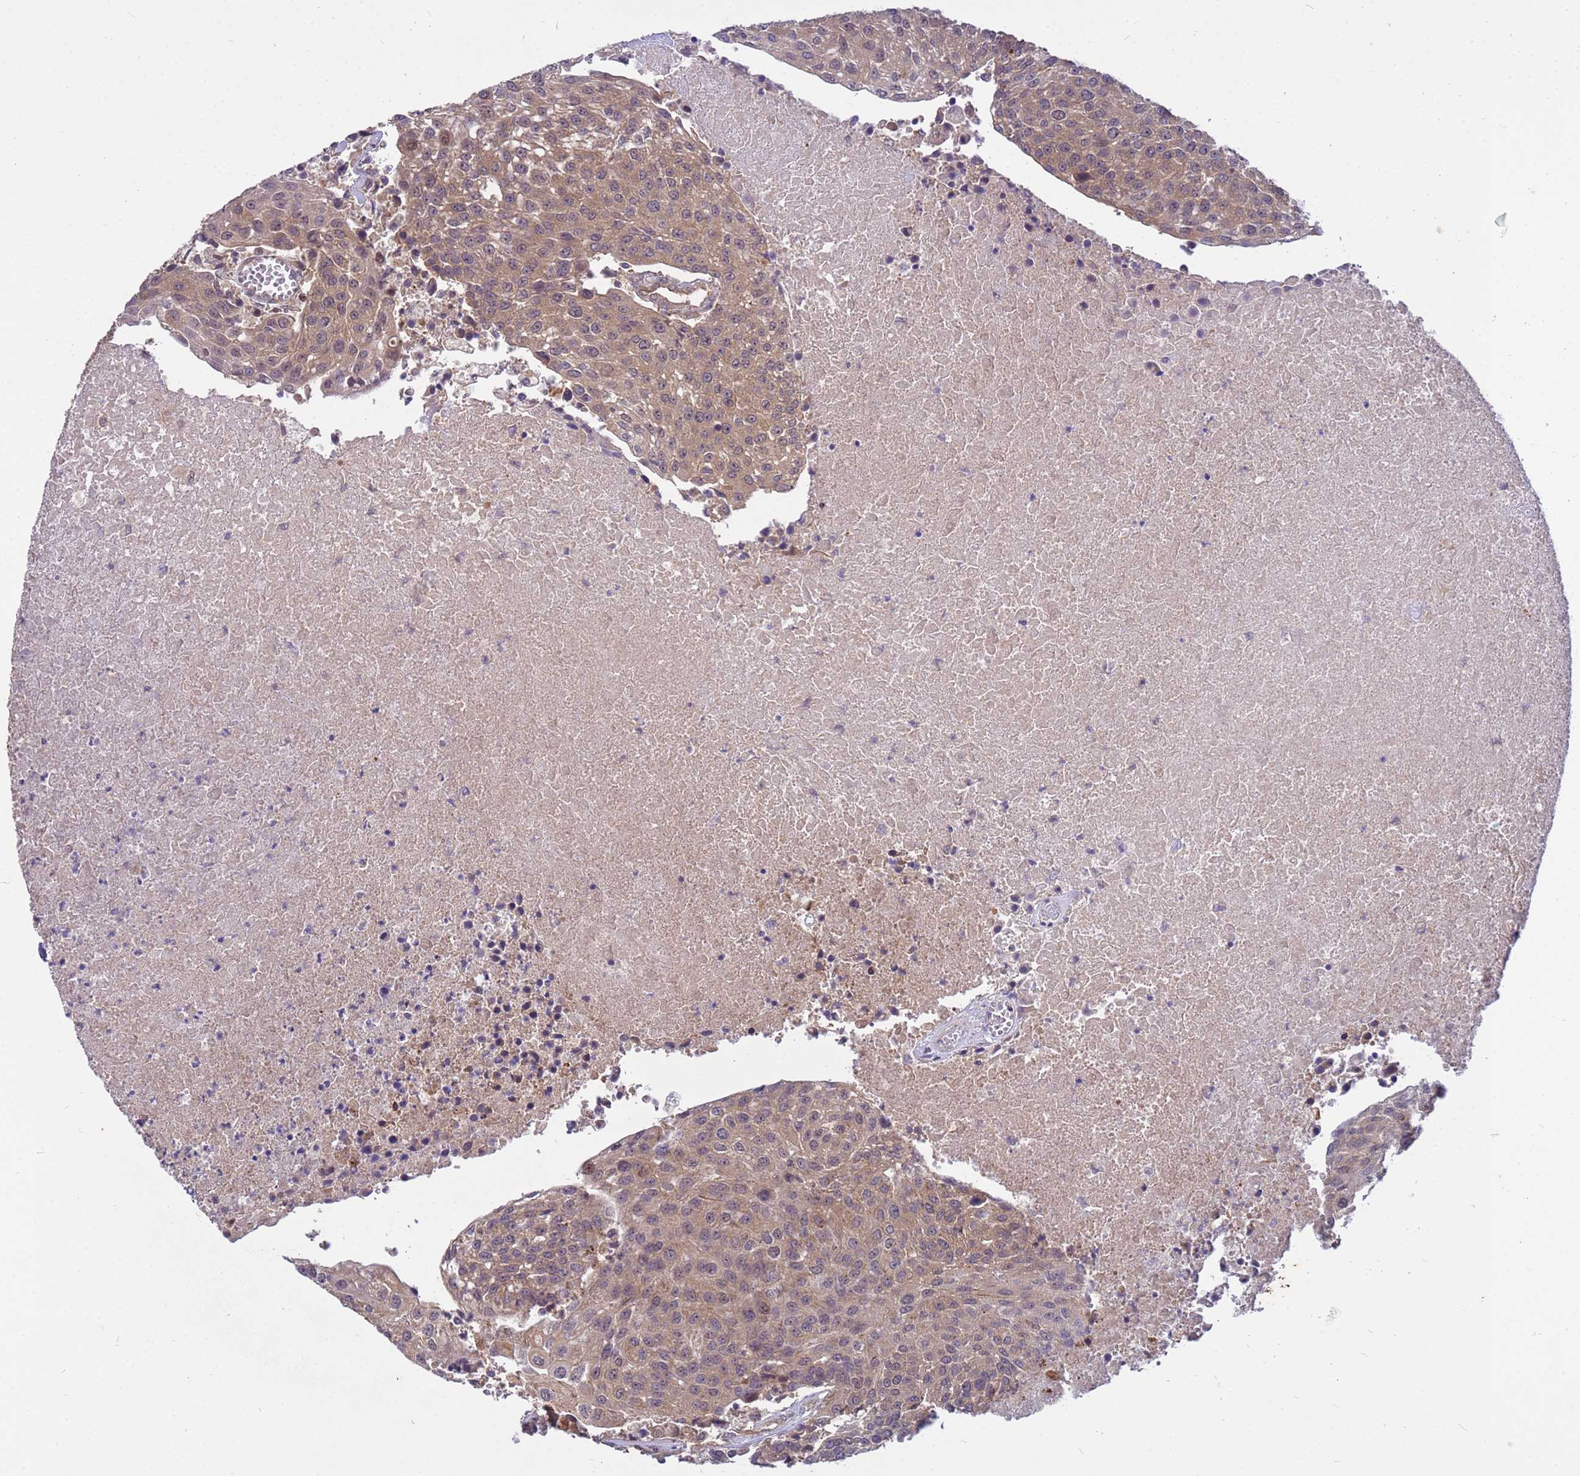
{"staining": {"intensity": "moderate", "quantity": ">75%", "location": "cytoplasmic/membranous"}, "tissue": "urothelial cancer", "cell_type": "Tumor cells", "image_type": "cancer", "snomed": [{"axis": "morphology", "description": "Urothelial carcinoma, High grade"}, {"axis": "topography", "description": "Urinary bladder"}], "caption": "A histopathology image of human urothelial cancer stained for a protein exhibits moderate cytoplasmic/membranous brown staining in tumor cells.", "gene": "PPP2CB", "patient": {"sex": "female", "age": 85}}